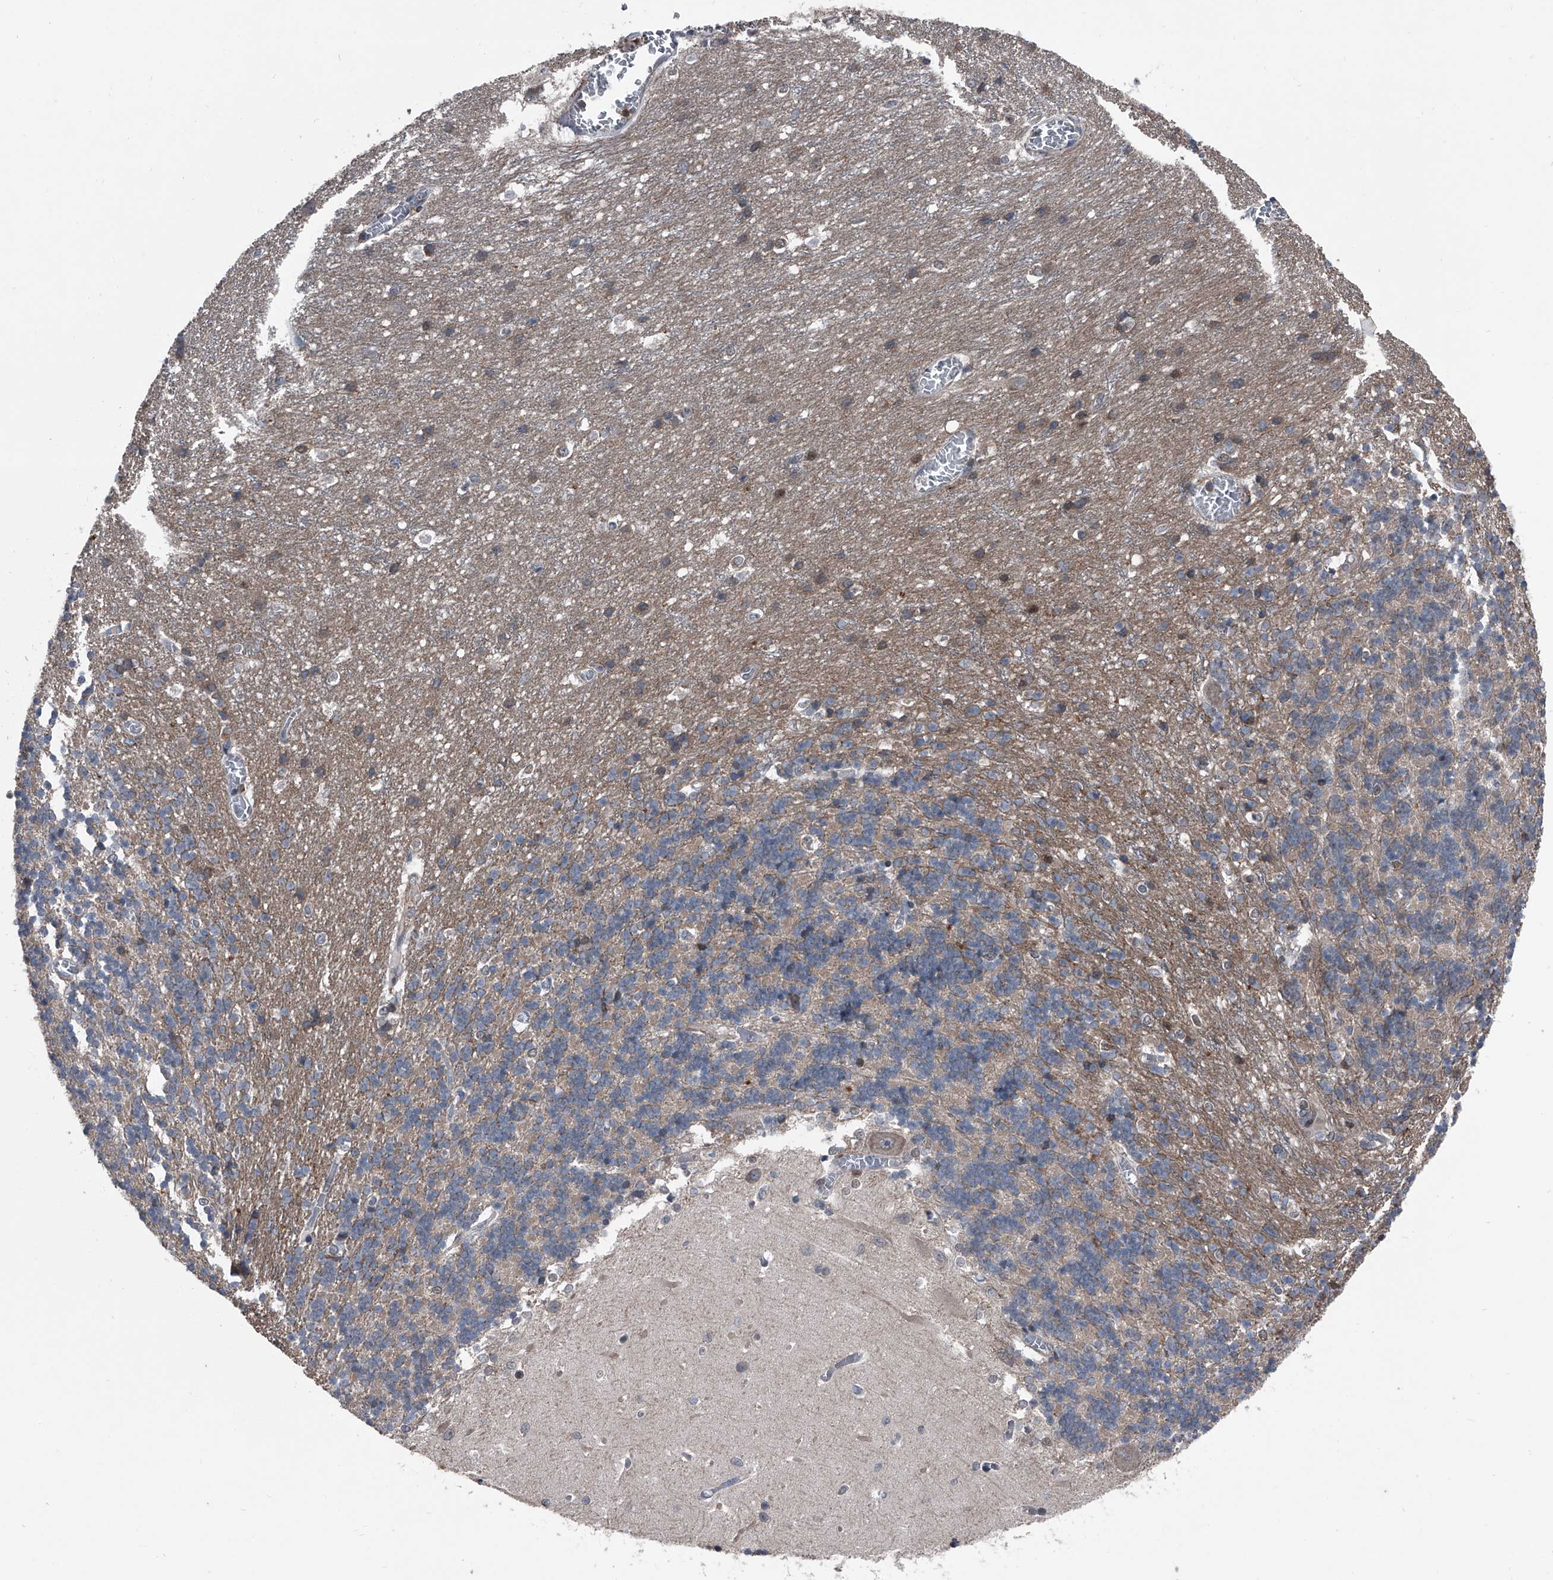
{"staining": {"intensity": "weak", "quantity": "25%-75%", "location": "cytoplasmic/membranous"}, "tissue": "cerebellum", "cell_type": "Cells in granular layer", "image_type": "normal", "snomed": [{"axis": "morphology", "description": "Normal tissue, NOS"}, {"axis": "topography", "description": "Cerebellum"}], "caption": "This histopathology image exhibits IHC staining of unremarkable human cerebellum, with low weak cytoplasmic/membranous expression in about 25%-75% of cells in granular layer.", "gene": "PIP5K1A", "patient": {"sex": "male", "age": 37}}